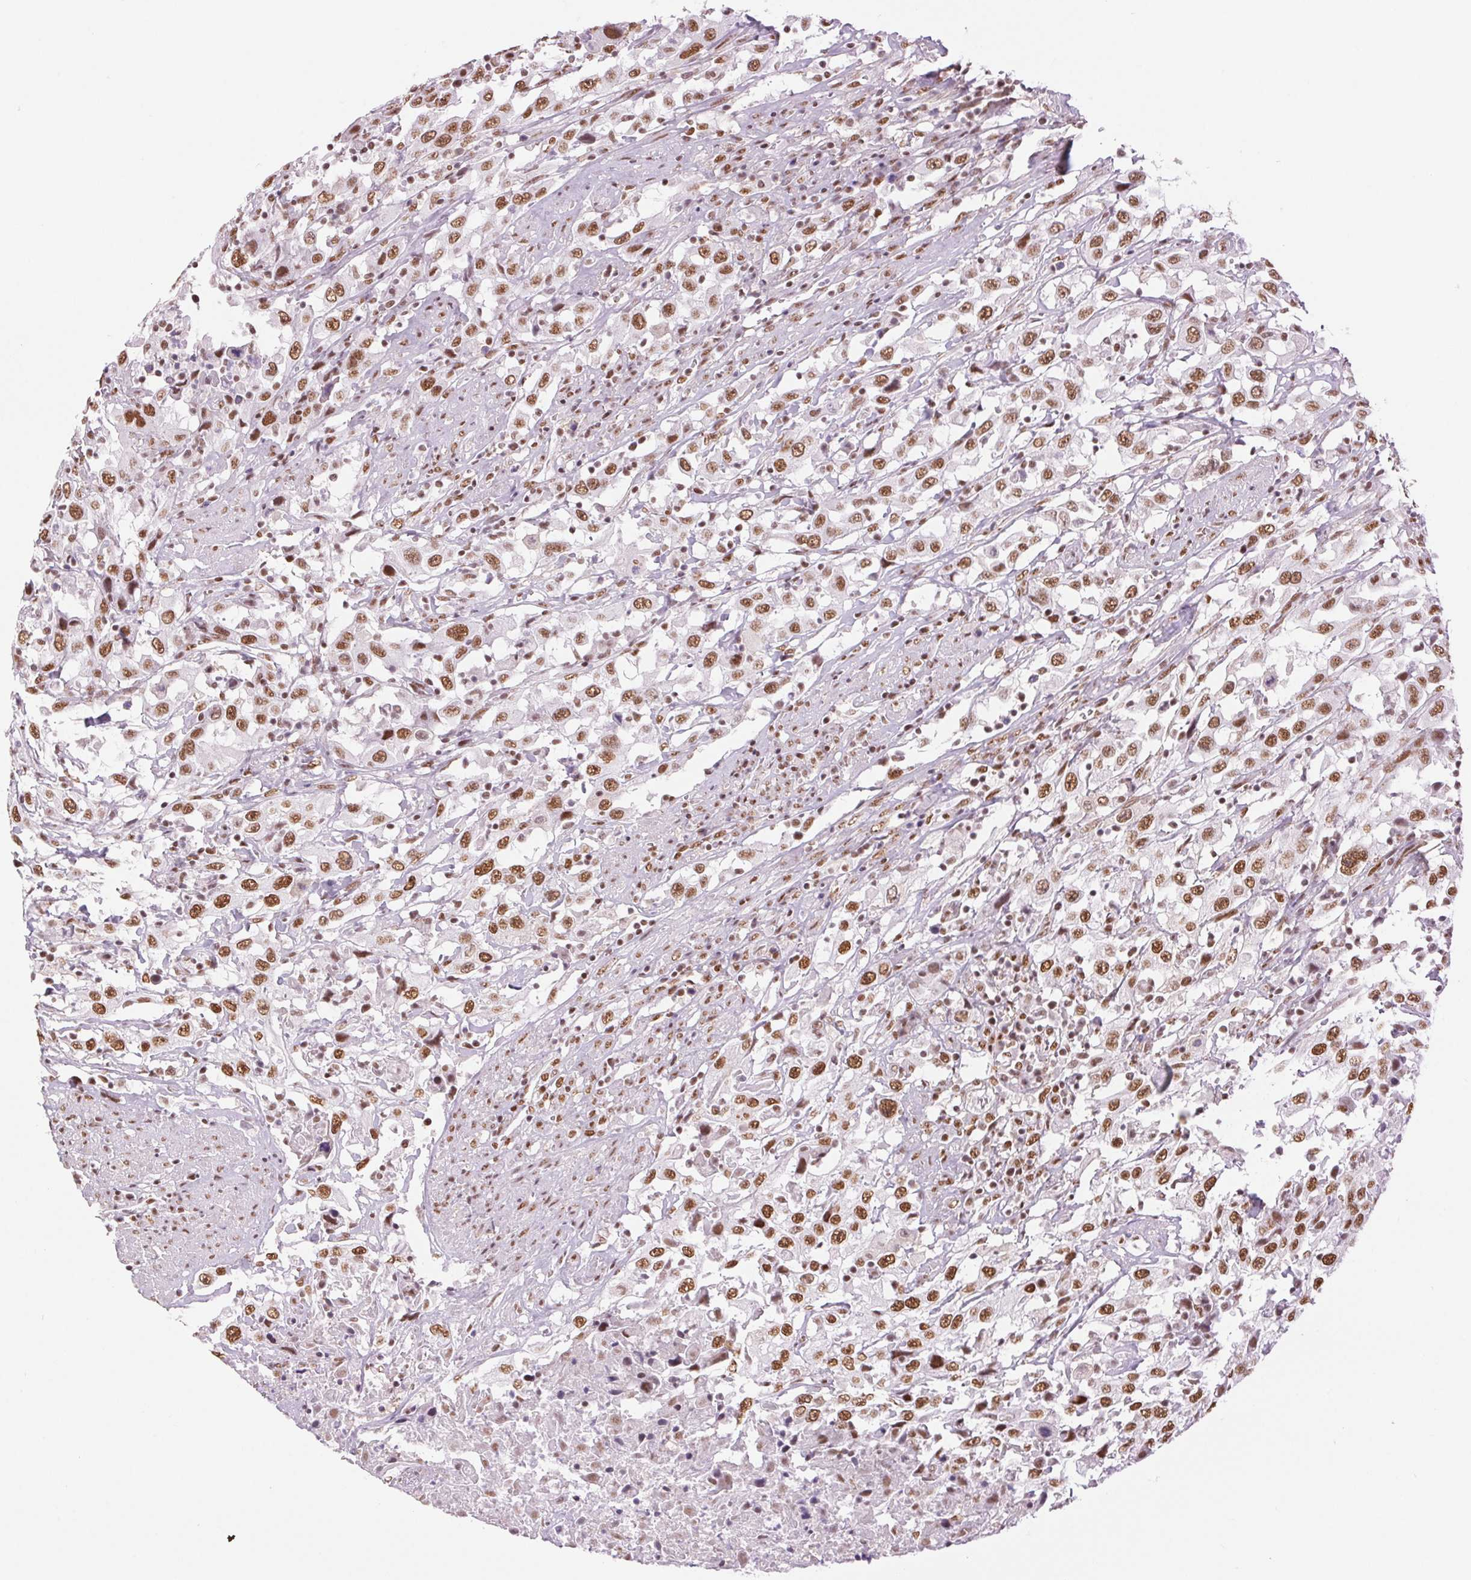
{"staining": {"intensity": "moderate", "quantity": ">75%", "location": "nuclear"}, "tissue": "urothelial cancer", "cell_type": "Tumor cells", "image_type": "cancer", "snomed": [{"axis": "morphology", "description": "Urothelial carcinoma, High grade"}, {"axis": "topography", "description": "Urinary bladder"}], "caption": "High-grade urothelial carcinoma tissue reveals moderate nuclear positivity in about >75% of tumor cells", "gene": "ZFR2", "patient": {"sex": "male", "age": 61}}